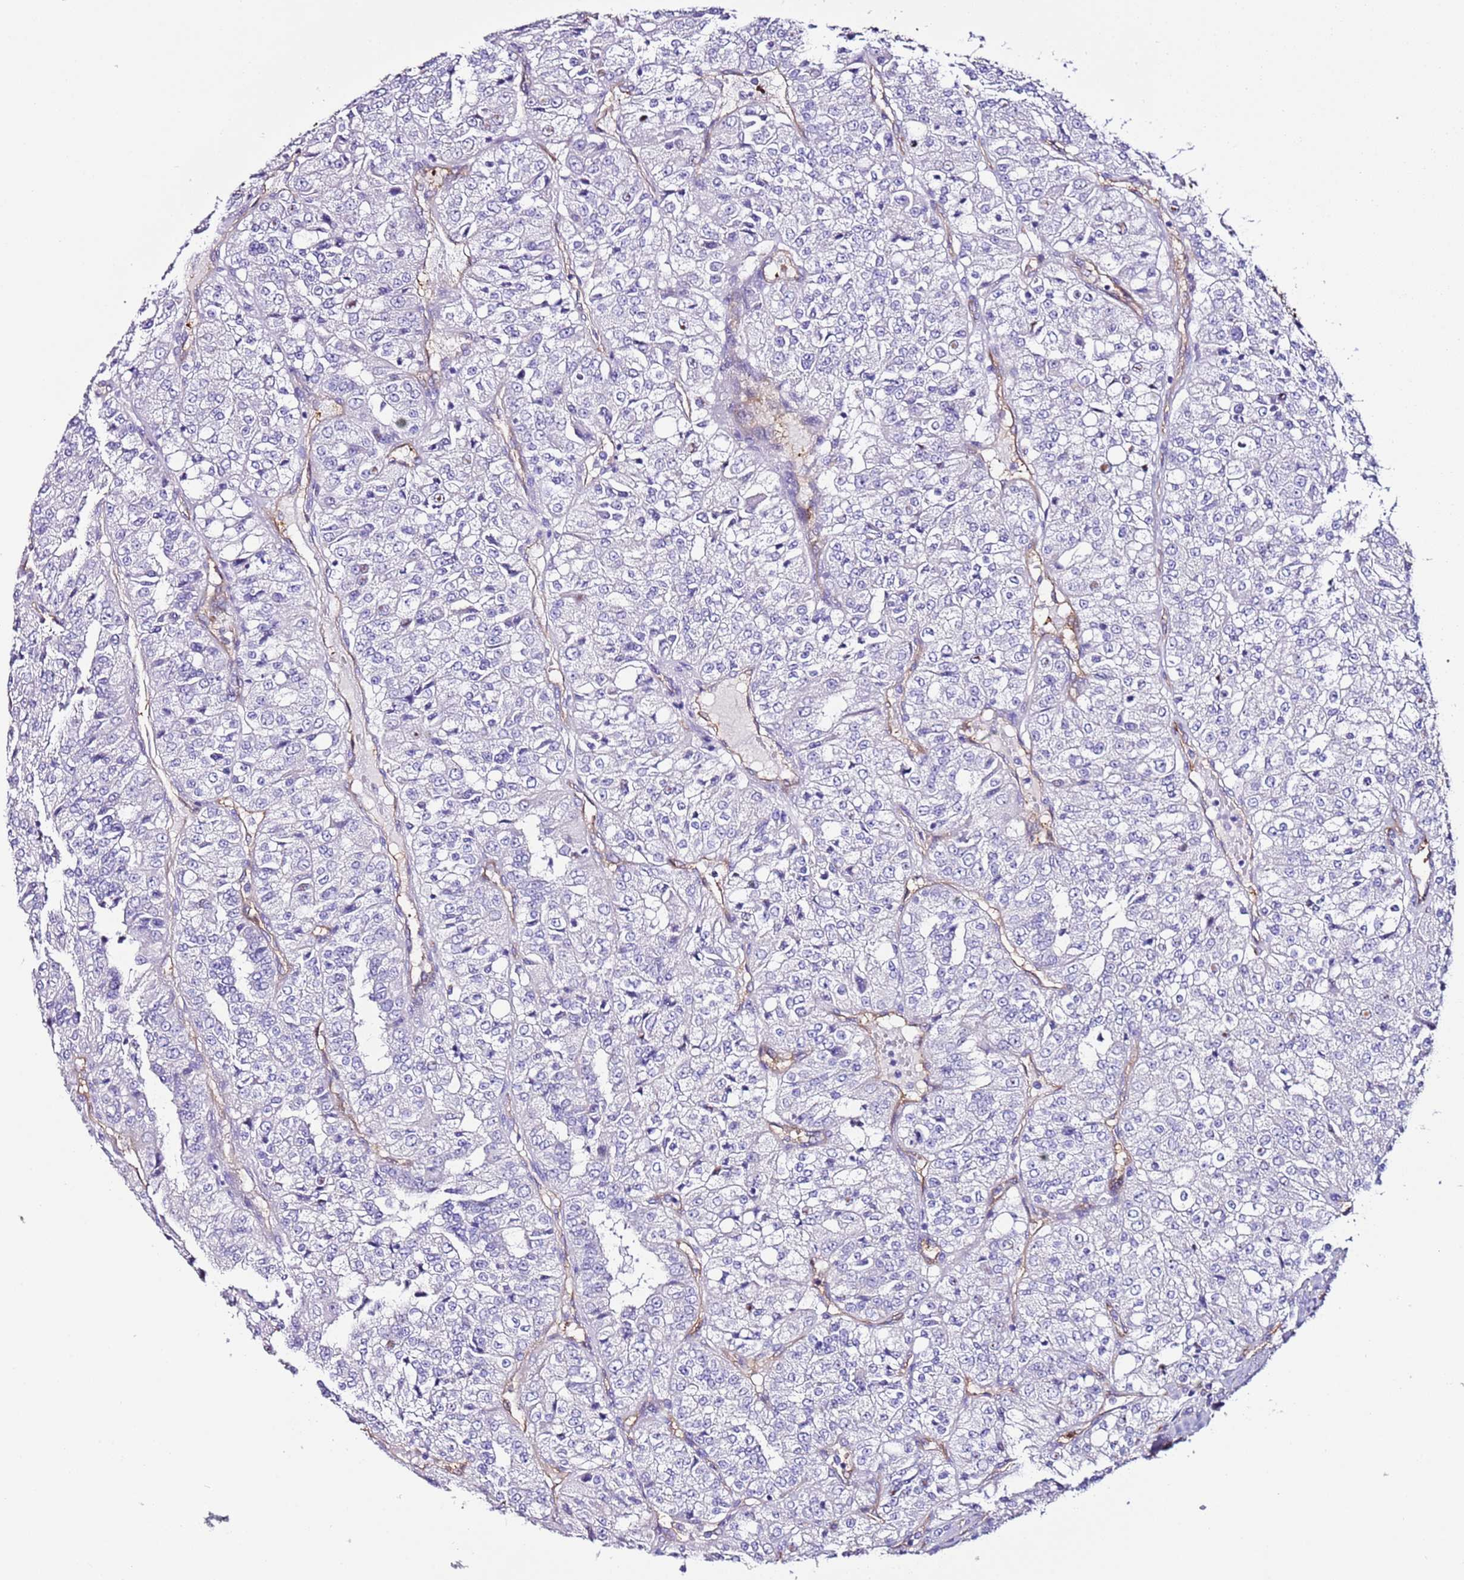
{"staining": {"intensity": "negative", "quantity": "none", "location": "none"}, "tissue": "renal cancer", "cell_type": "Tumor cells", "image_type": "cancer", "snomed": [{"axis": "morphology", "description": "Adenocarcinoma, NOS"}, {"axis": "topography", "description": "Kidney"}], "caption": "Immunohistochemical staining of human renal cancer (adenocarcinoma) displays no significant positivity in tumor cells. Brightfield microscopy of IHC stained with DAB (3,3'-diaminobenzidine) (brown) and hematoxylin (blue), captured at high magnification.", "gene": "FAM174C", "patient": {"sex": "female", "age": 63}}